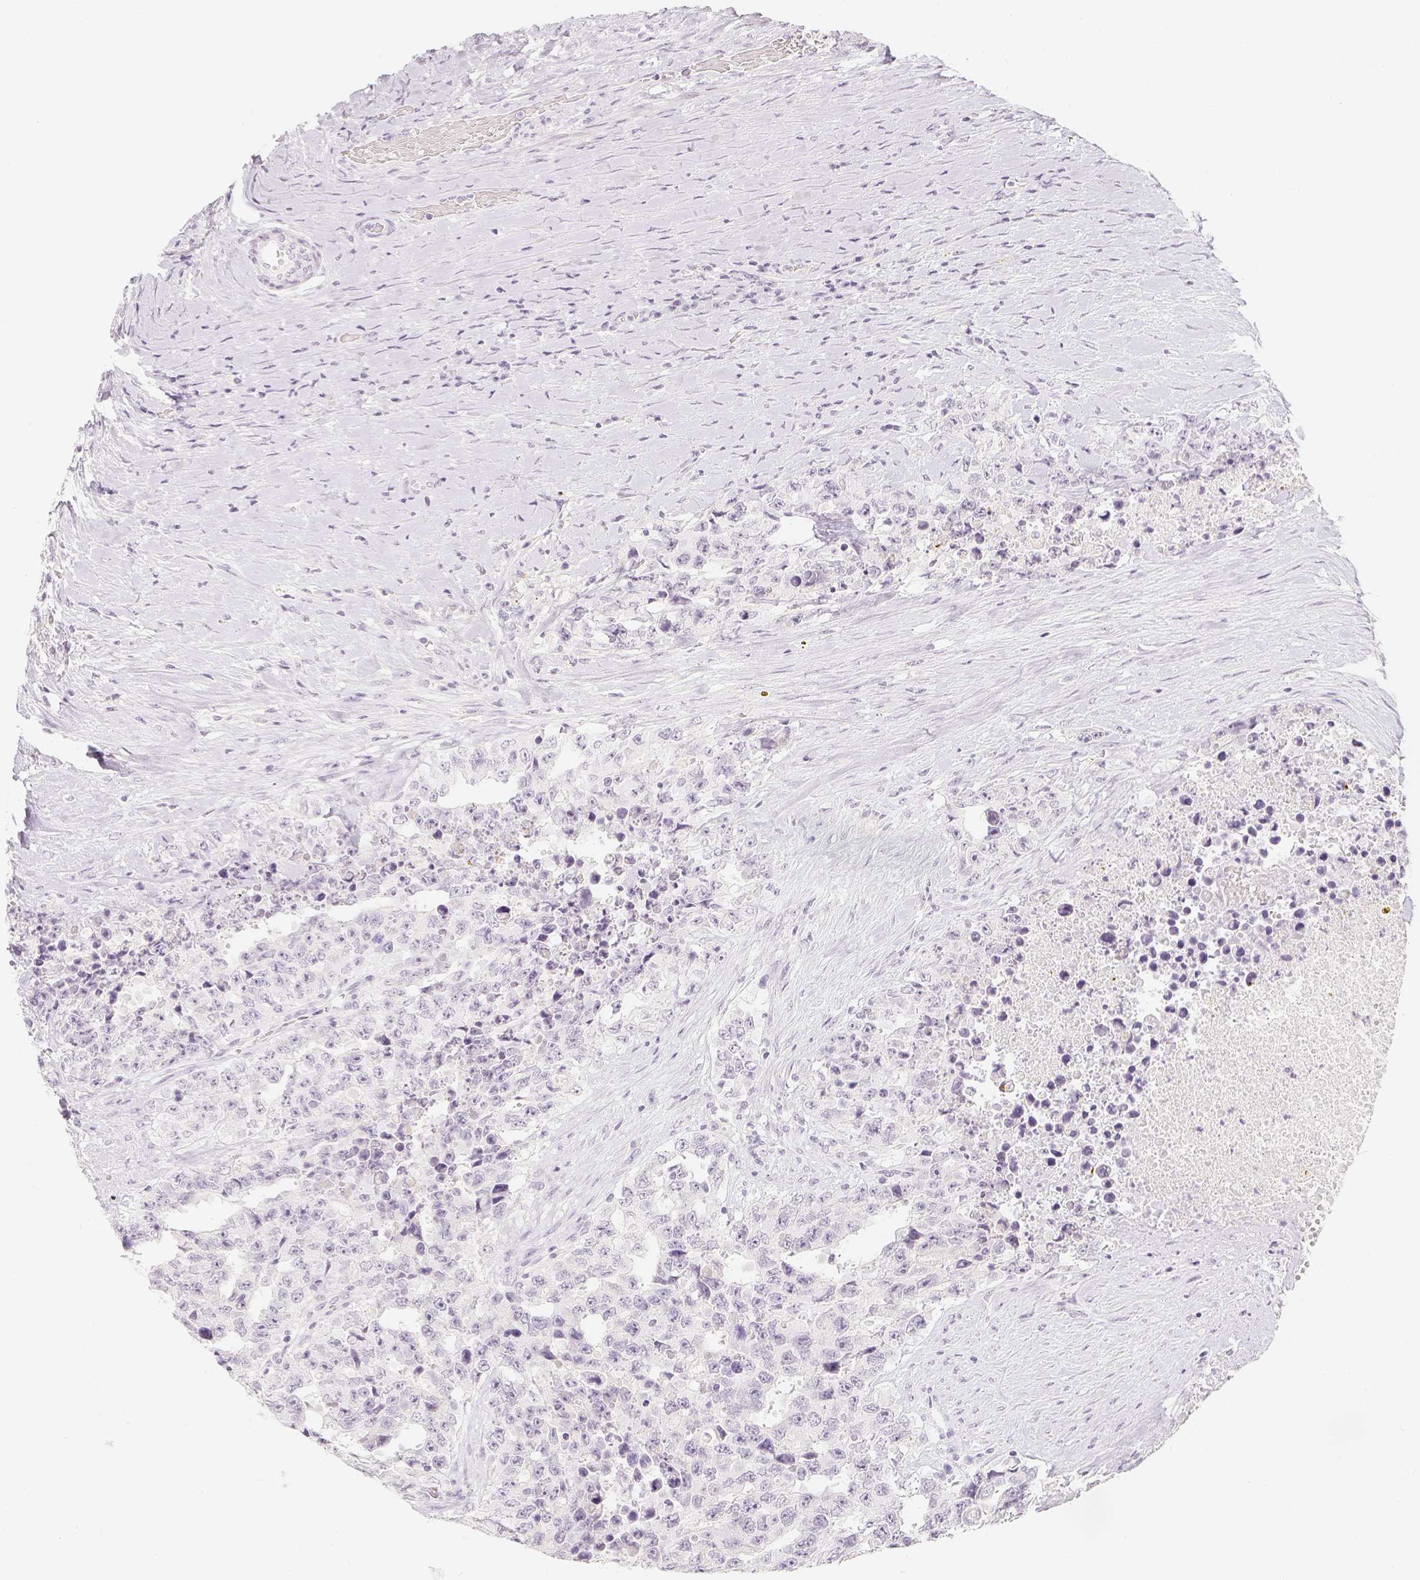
{"staining": {"intensity": "negative", "quantity": "none", "location": "none"}, "tissue": "testis cancer", "cell_type": "Tumor cells", "image_type": "cancer", "snomed": [{"axis": "morphology", "description": "Carcinoma, Embryonal, NOS"}, {"axis": "topography", "description": "Testis"}], "caption": "A photomicrograph of testis cancer stained for a protein shows no brown staining in tumor cells. Nuclei are stained in blue.", "gene": "SLC18A1", "patient": {"sex": "male", "age": 24}}